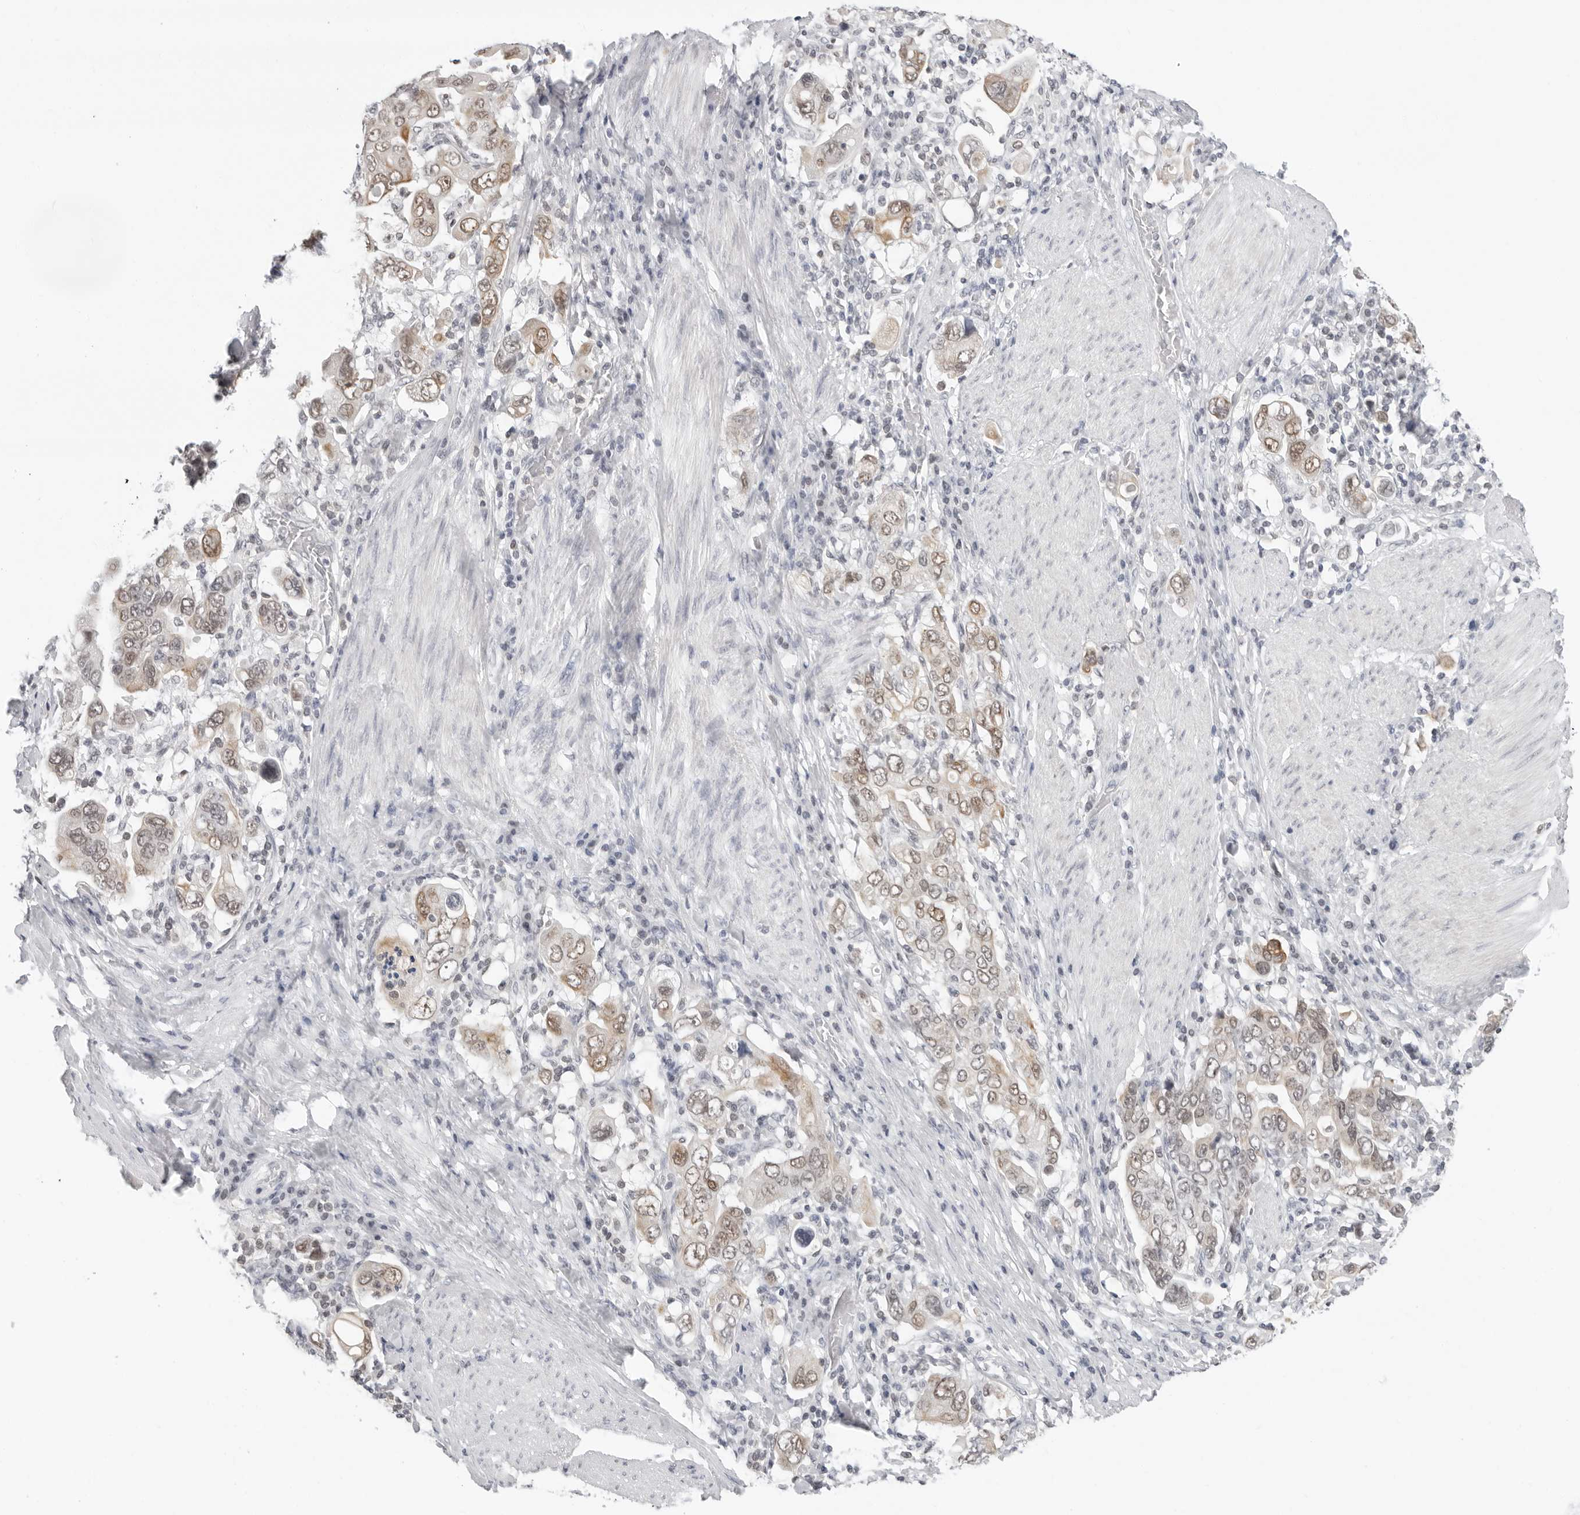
{"staining": {"intensity": "moderate", "quantity": ">75%", "location": "cytoplasmic/membranous,nuclear"}, "tissue": "stomach cancer", "cell_type": "Tumor cells", "image_type": "cancer", "snomed": [{"axis": "morphology", "description": "Adenocarcinoma, NOS"}, {"axis": "topography", "description": "Stomach, upper"}], "caption": "Adenocarcinoma (stomach) stained for a protein exhibits moderate cytoplasmic/membranous and nuclear positivity in tumor cells.", "gene": "FLG2", "patient": {"sex": "male", "age": 62}}